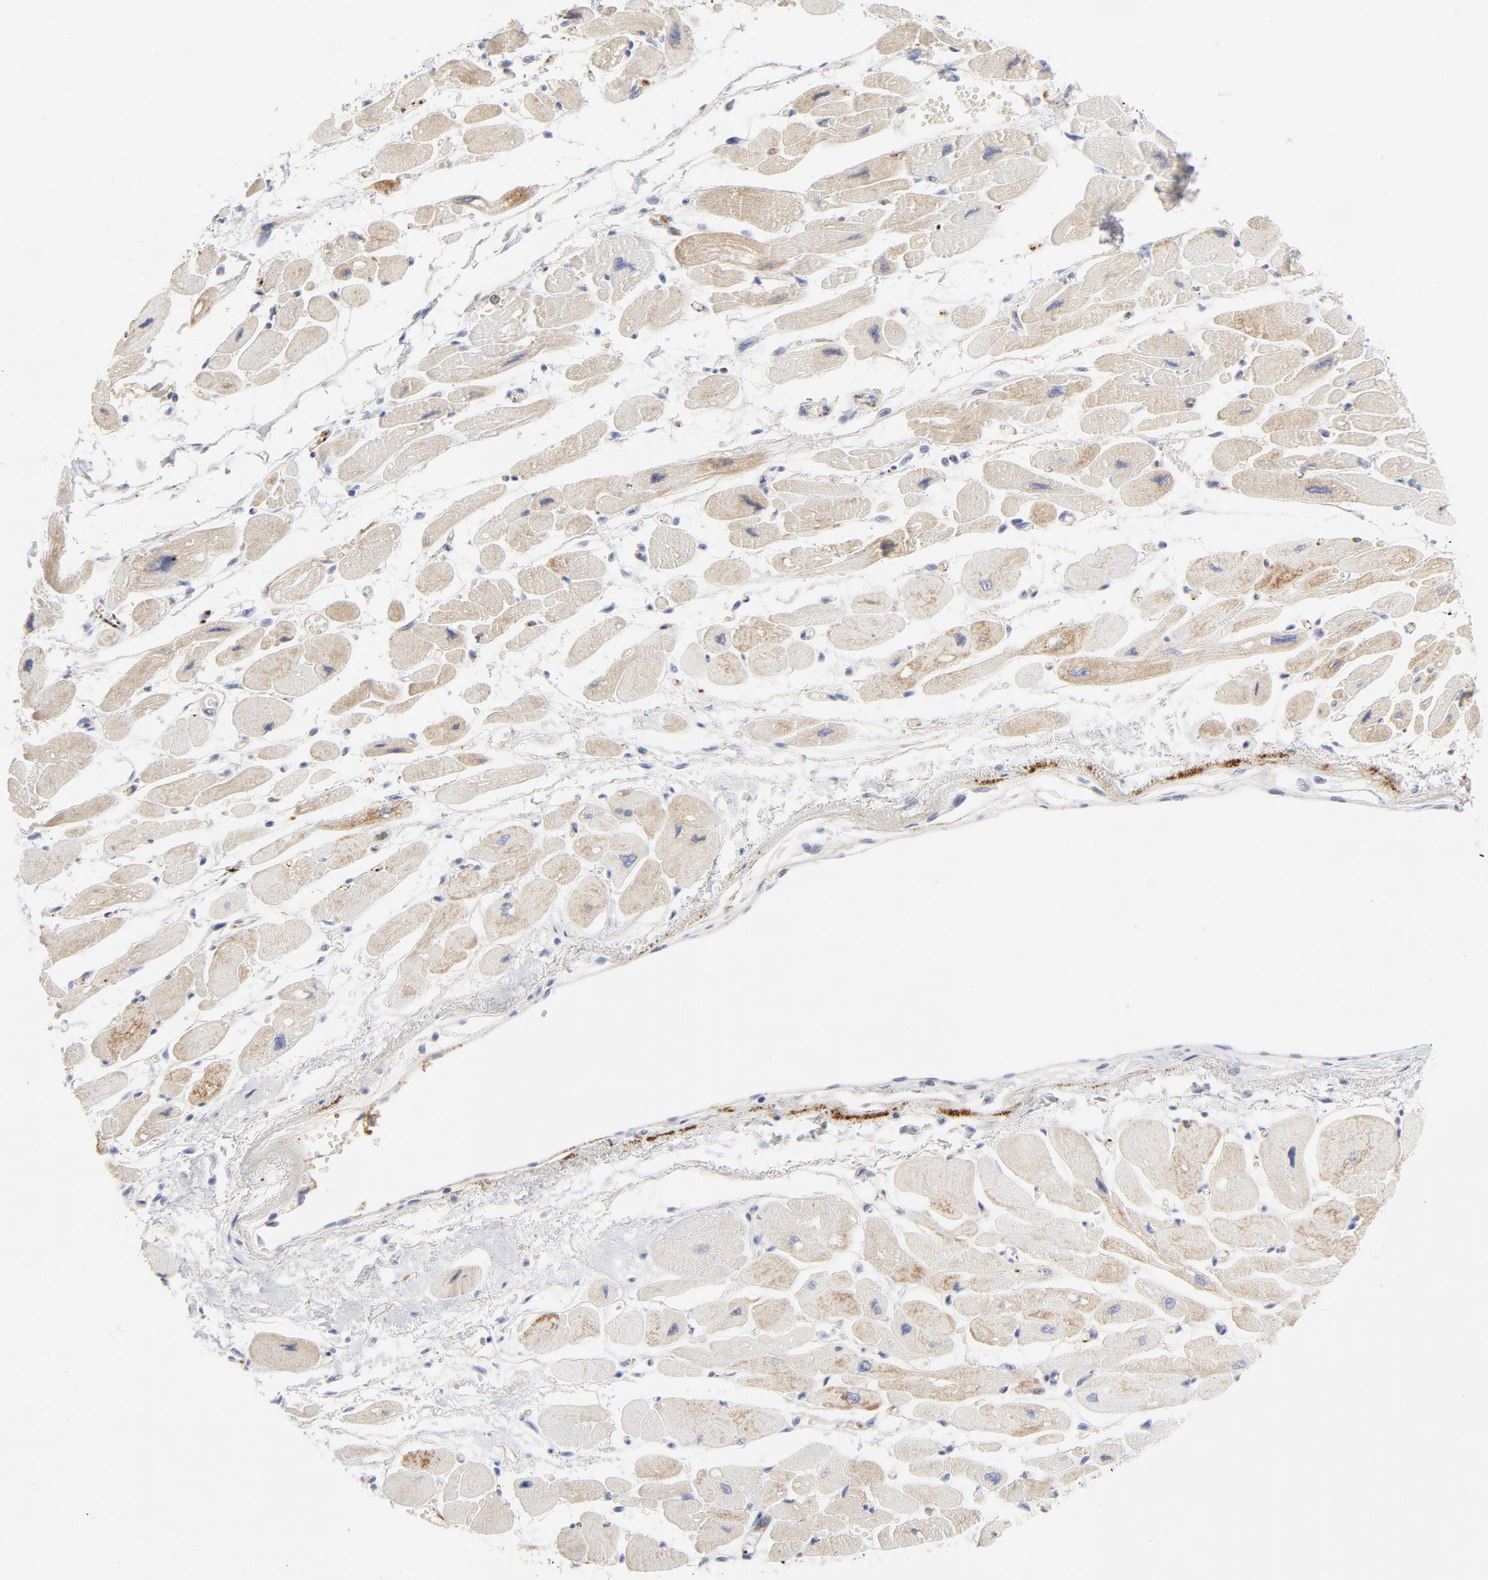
{"staining": {"intensity": "negative", "quantity": "none", "location": "none"}, "tissue": "heart muscle", "cell_type": "Cardiomyocytes", "image_type": "normal", "snomed": [{"axis": "morphology", "description": "Normal tissue, NOS"}, {"axis": "topography", "description": "Heart"}], "caption": "This is a micrograph of immunohistochemistry (IHC) staining of unremarkable heart muscle, which shows no positivity in cardiomyocytes.", "gene": "PLAT", "patient": {"sex": "female", "age": 54}}